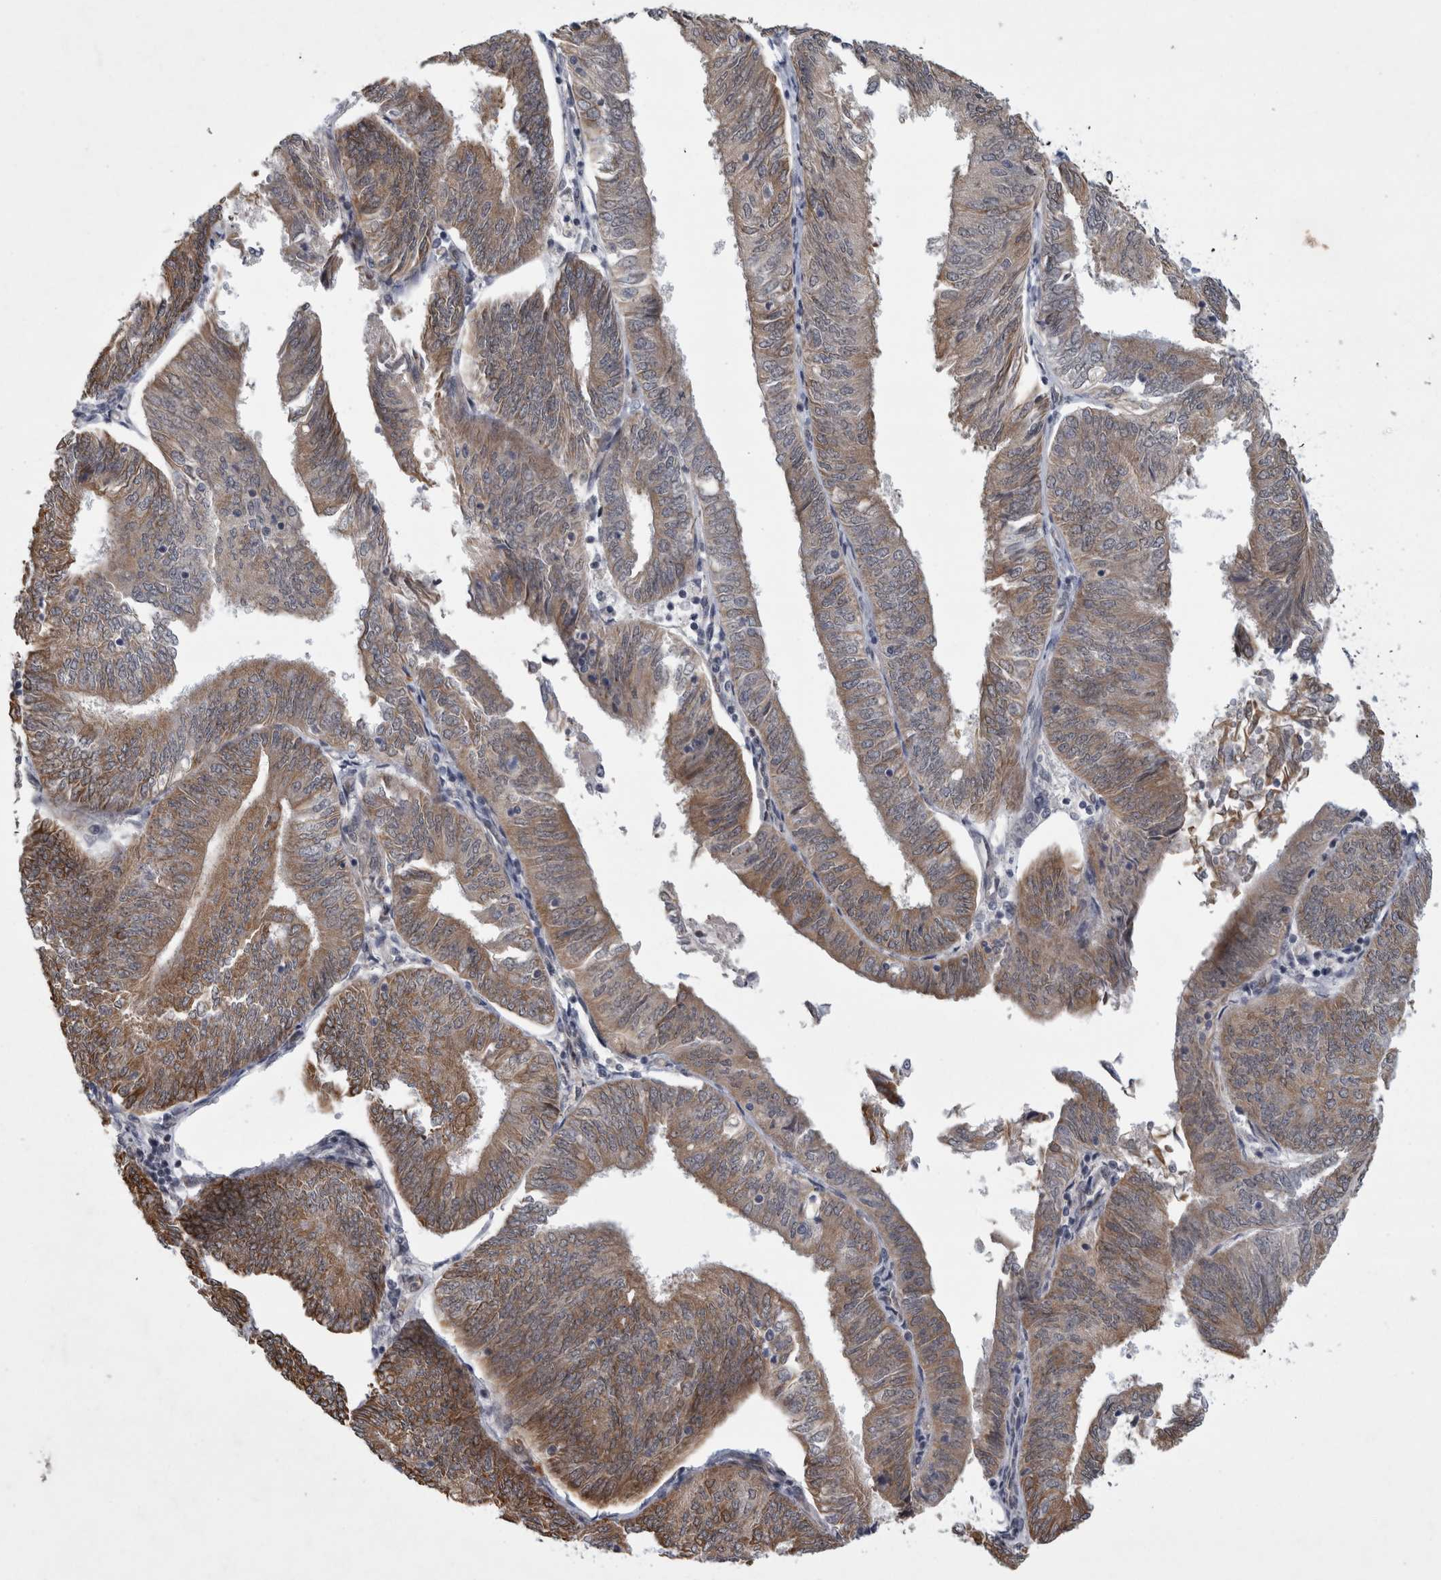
{"staining": {"intensity": "moderate", "quantity": ">75%", "location": "cytoplasmic/membranous"}, "tissue": "endometrial cancer", "cell_type": "Tumor cells", "image_type": "cancer", "snomed": [{"axis": "morphology", "description": "Adenocarcinoma, NOS"}, {"axis": "topography", "description": "Endometrium"}], "caption": "Immunohistochemical staining of endometrial adenocarcinoma displays medium levels of moderate cytoplasmic/membranous protein positivity in approximately >75% of tumor cells.", "gene": "PARP11", "patient": {"sex": "female", "age": 58}}